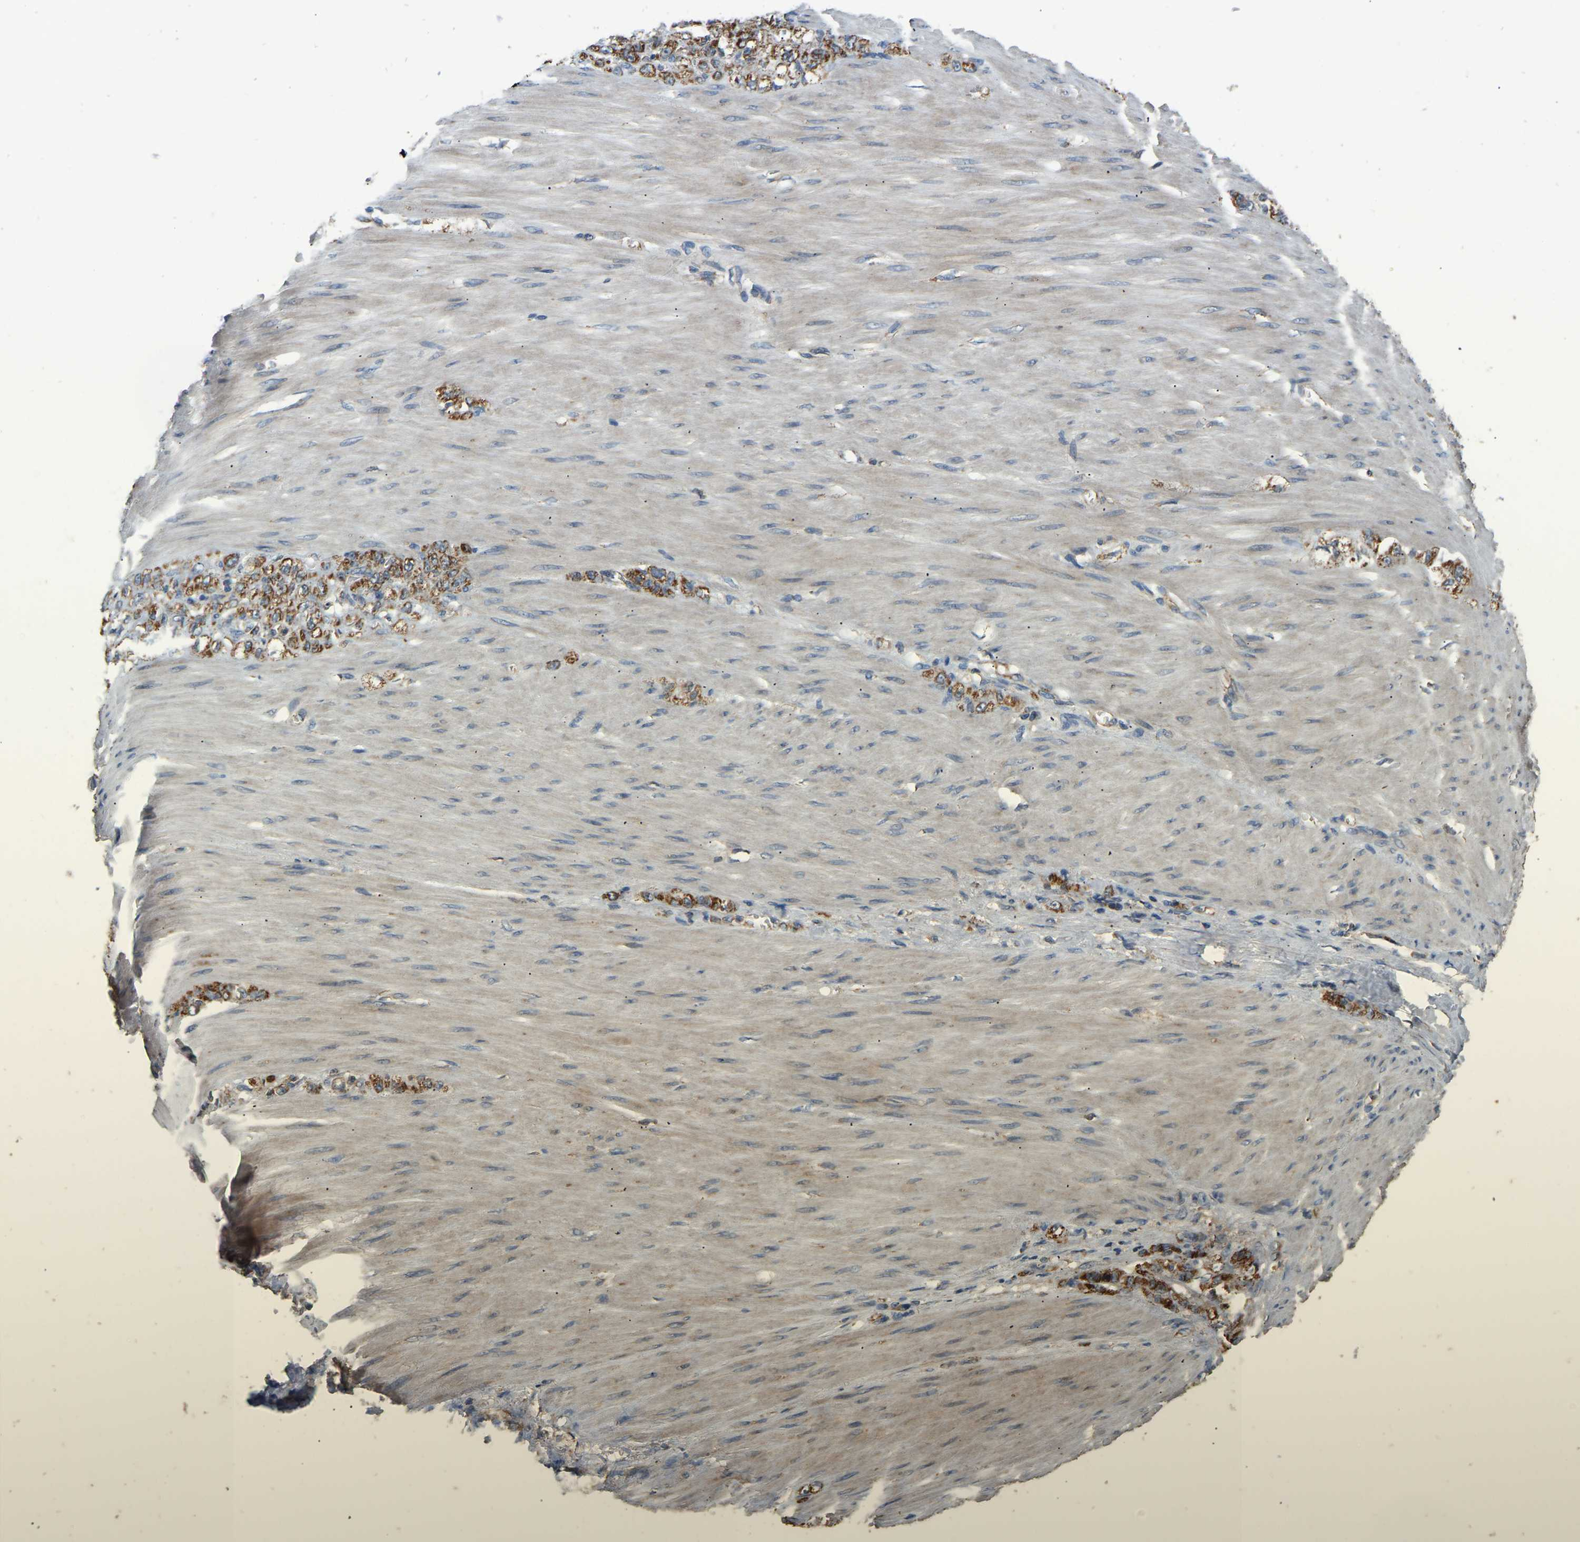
{"staining": {"intensity": "strong", "quantity": ">75%", "location": "cytoplasmic/membranous"}, "tissue": "stomach cancer", "cell_type": "Tumor cells", "image_type": "cancer", "snomed": [{"axis": "morphology", "description": "Normal tissue, NOS"}, {"axis": "morphology", "description": "Adenocarcinoma, NOS"}, {"axis": "topography", "description": "Stomach"}], "caption": "A histopathology image showing strong cytoplasmic/membranous expression in approximately >75% of tumor cells in stomach cancer, as visualized by brown immunohistochemical staining.", "gene": "TUFM", "patient": {"sex": "male", "age": 82}}